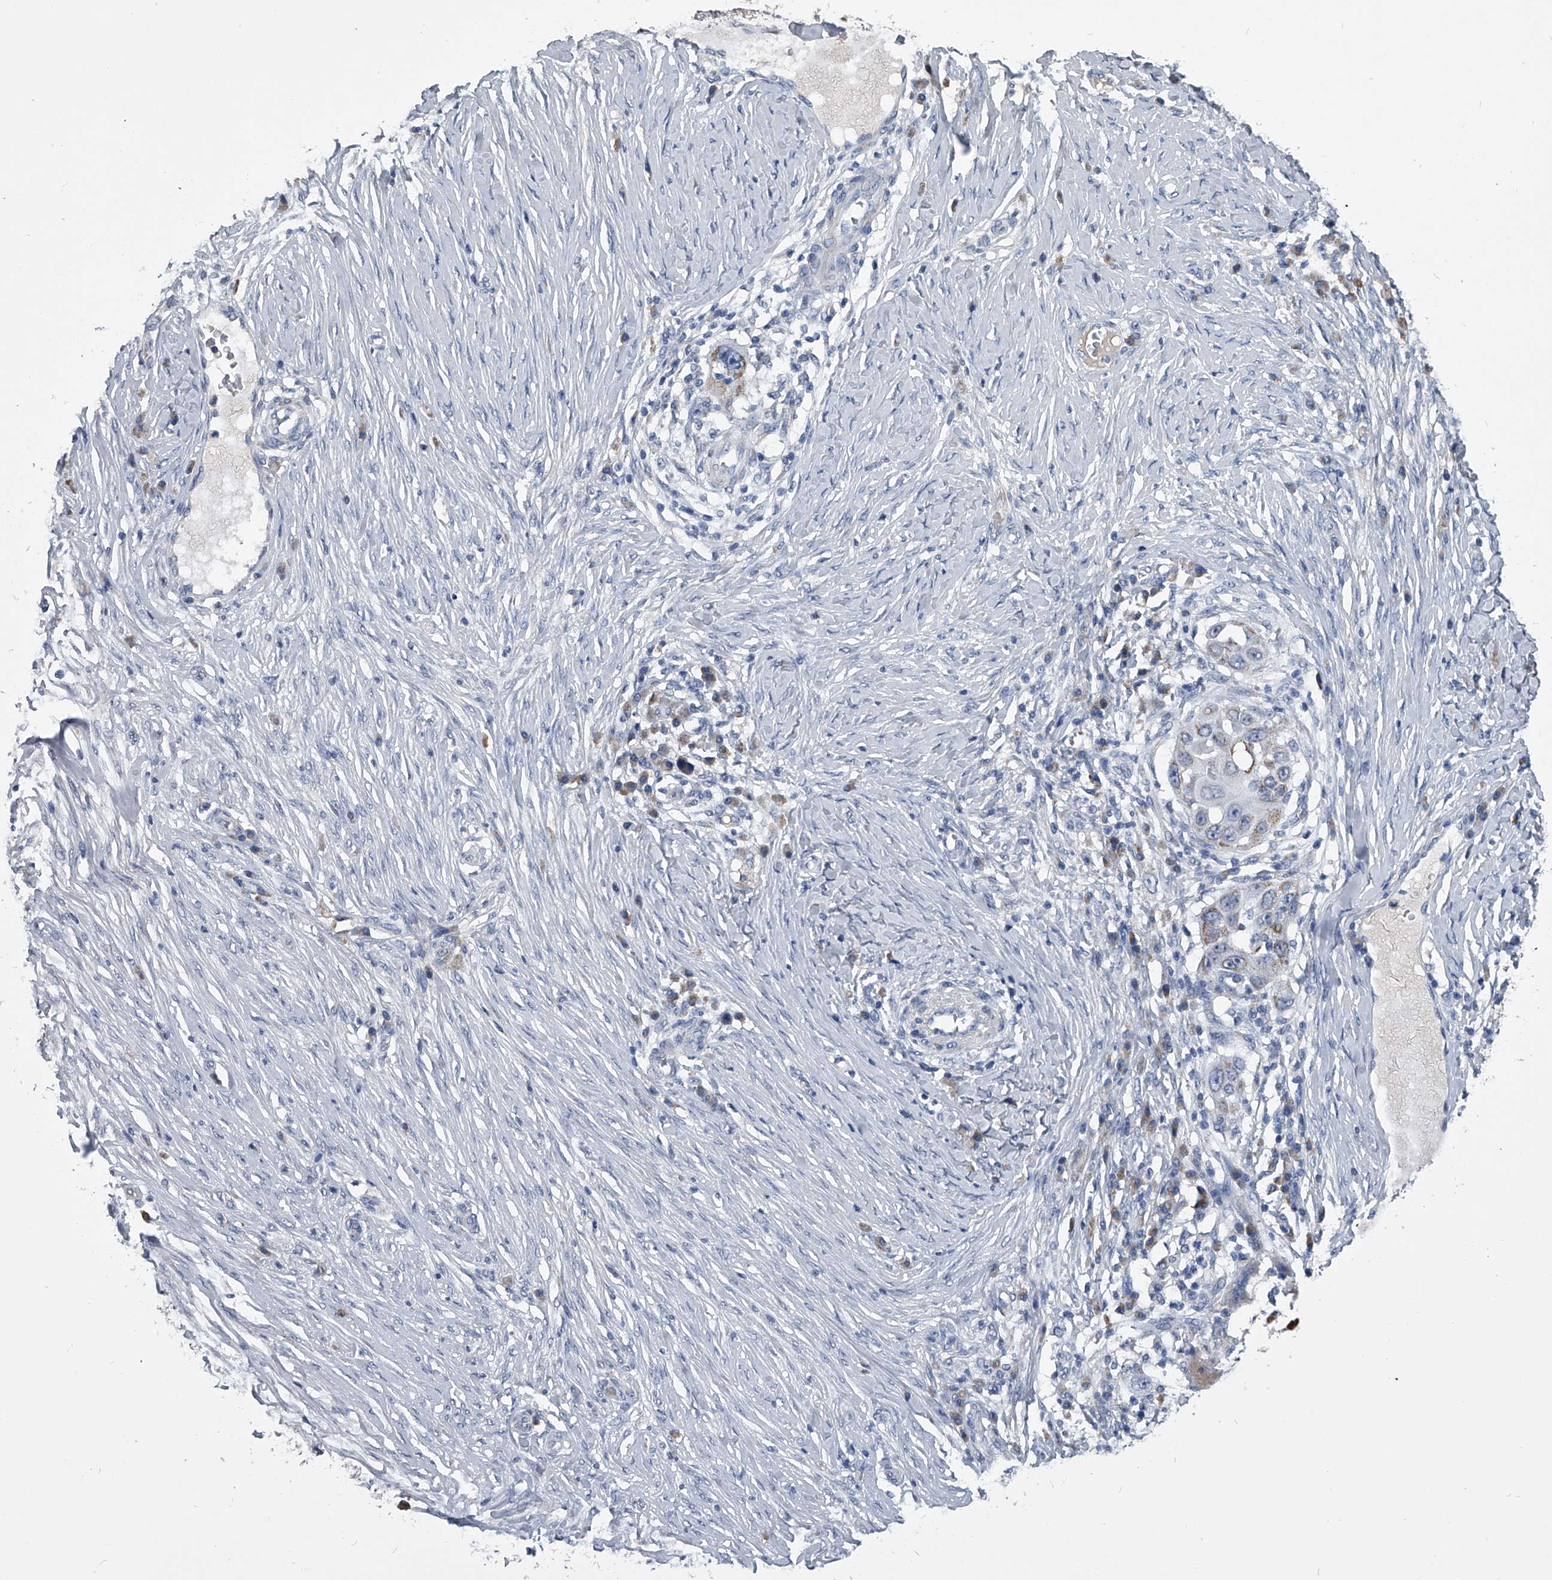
{"staining": {"intensity": "weak", "quantity": "<25%", "location": "cytoplasmic/membranous"}, "tissue": "skin cancer", "cell_type": "Tumor cells", "image_type": "cancer", "snomed": [{"axis": "morphology", "description": "Squamous cell carcinoma, NOS"}, {"axis": "topography", "description": "Skin"}], "caption": "The photomicrograph exhibits no staining of tumor cells in skin cancer (squamous cell carcinoma).", "gene": "OAT", "patient": {"sex": "female", "age": 44}}